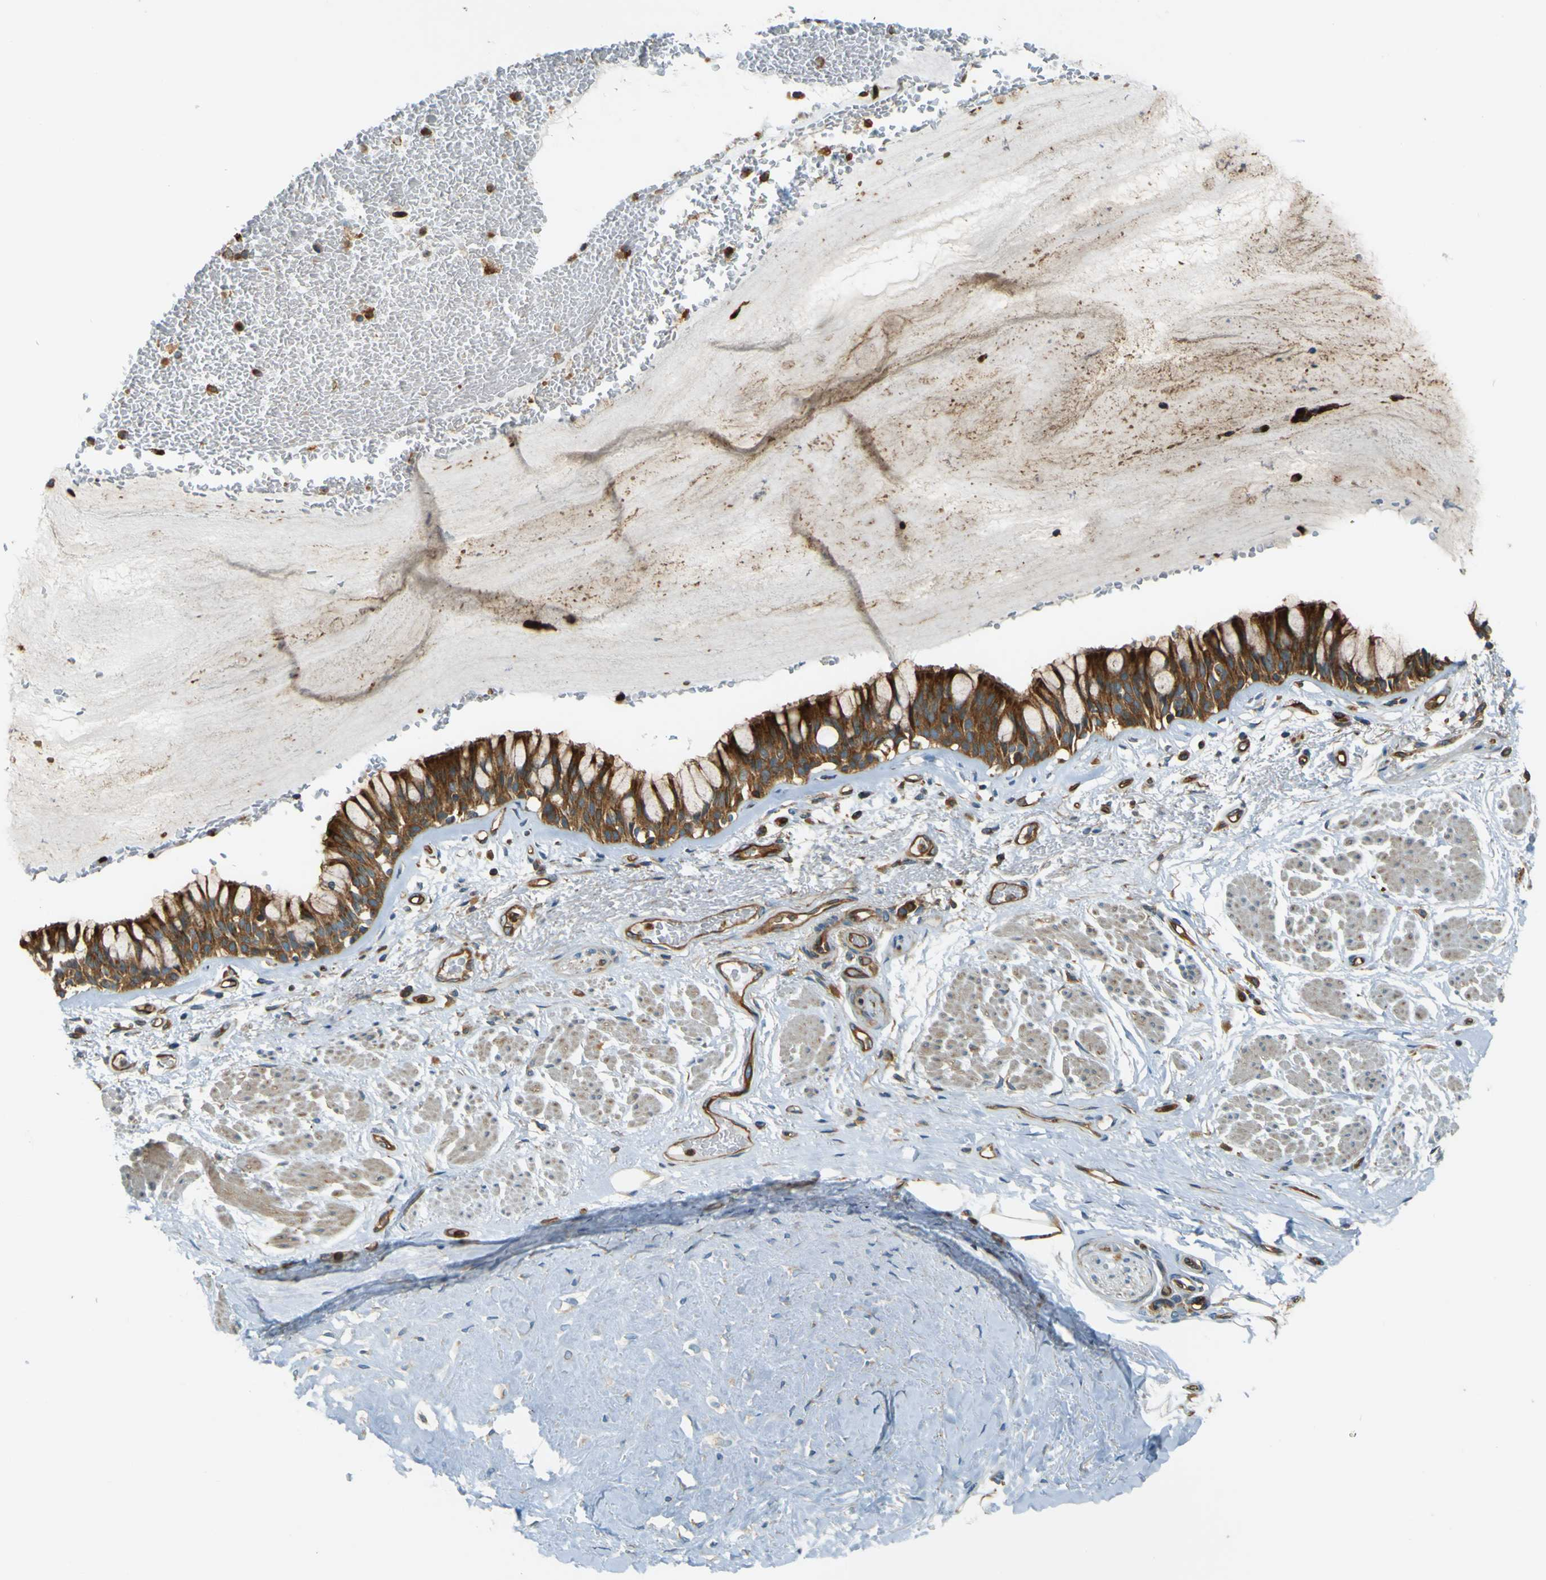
{"staining": {"intensity": "strong", "quantity": ">75%", "location": "cytoplasmic/membranous"}, "tissue": "bronchus", "cell_type": "Respiratory epithelial cells", "image_type": "normal", "snomed": [{"axis": "morphology", "description": "Normal tissue, NOS"}, {"axis": "topography", "description": "Bronchus"}], "caption": "Respiratory epithelial cells display strong cytoplasmic/membranous expression in about >75% of cells in normal bronchus.", "gene": "DNAJC5", "patient": {"sex": "male", "age": 66}}